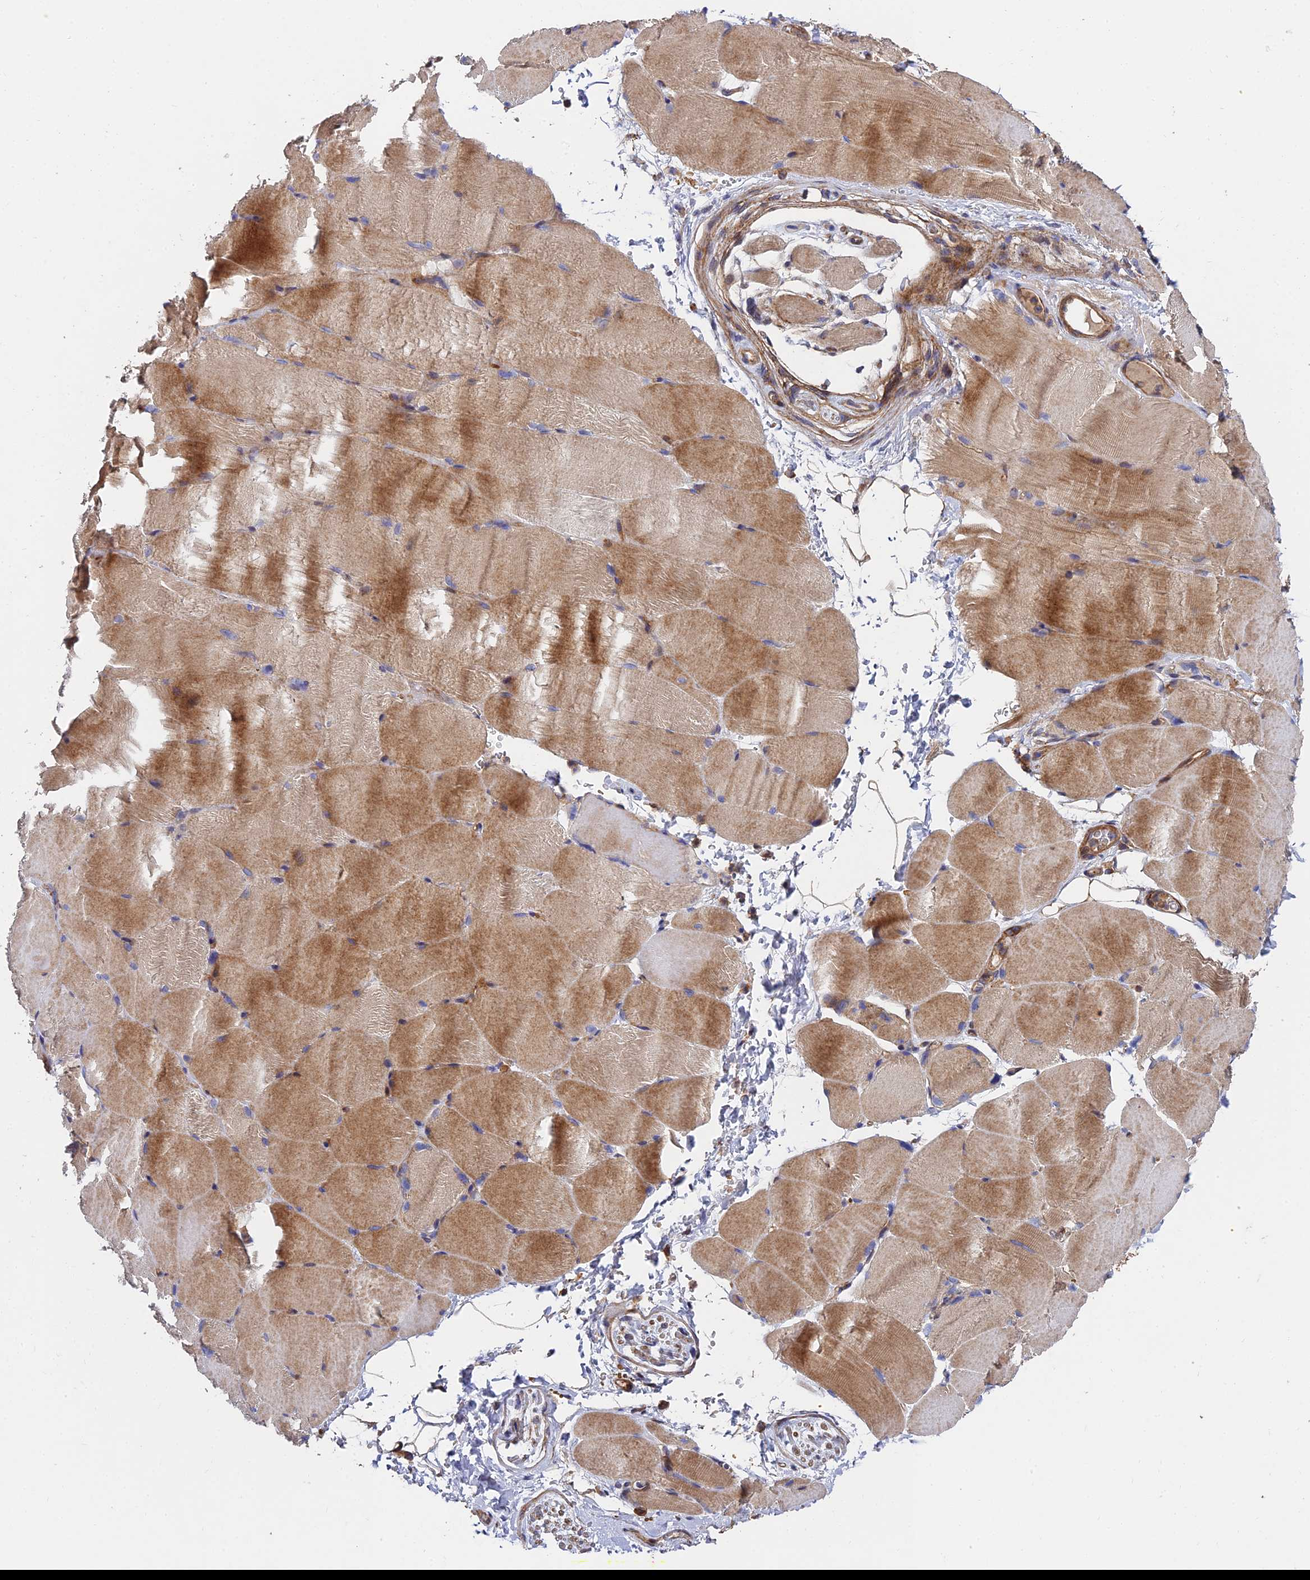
{"staining": {"intensity": "moderate", "quantity": ">75%", "location": "cytoplasmic/membranous"}, "tissue": "skeletal muscle", "cell_type": "Myocytes", "image_type": "normal", "snomed": [{"axis": "morphology", "description": "Normal tissue, NOS"}, {"axis": "topography", "description": "Skeletal muscle"}, {"axis": "topography", "description": "Parathyroid gland"}], "caption": "Skeletal muscle stained with DAB (3,3'-diaminobenzidine) immunohistochemistry (IHC) demonstrates medium levels of moderate cytoplasmic/membranous staining in approximately >75% of myocytes.", "gene": "EXT1", "patient": {"sex": "female", "age": 37}}